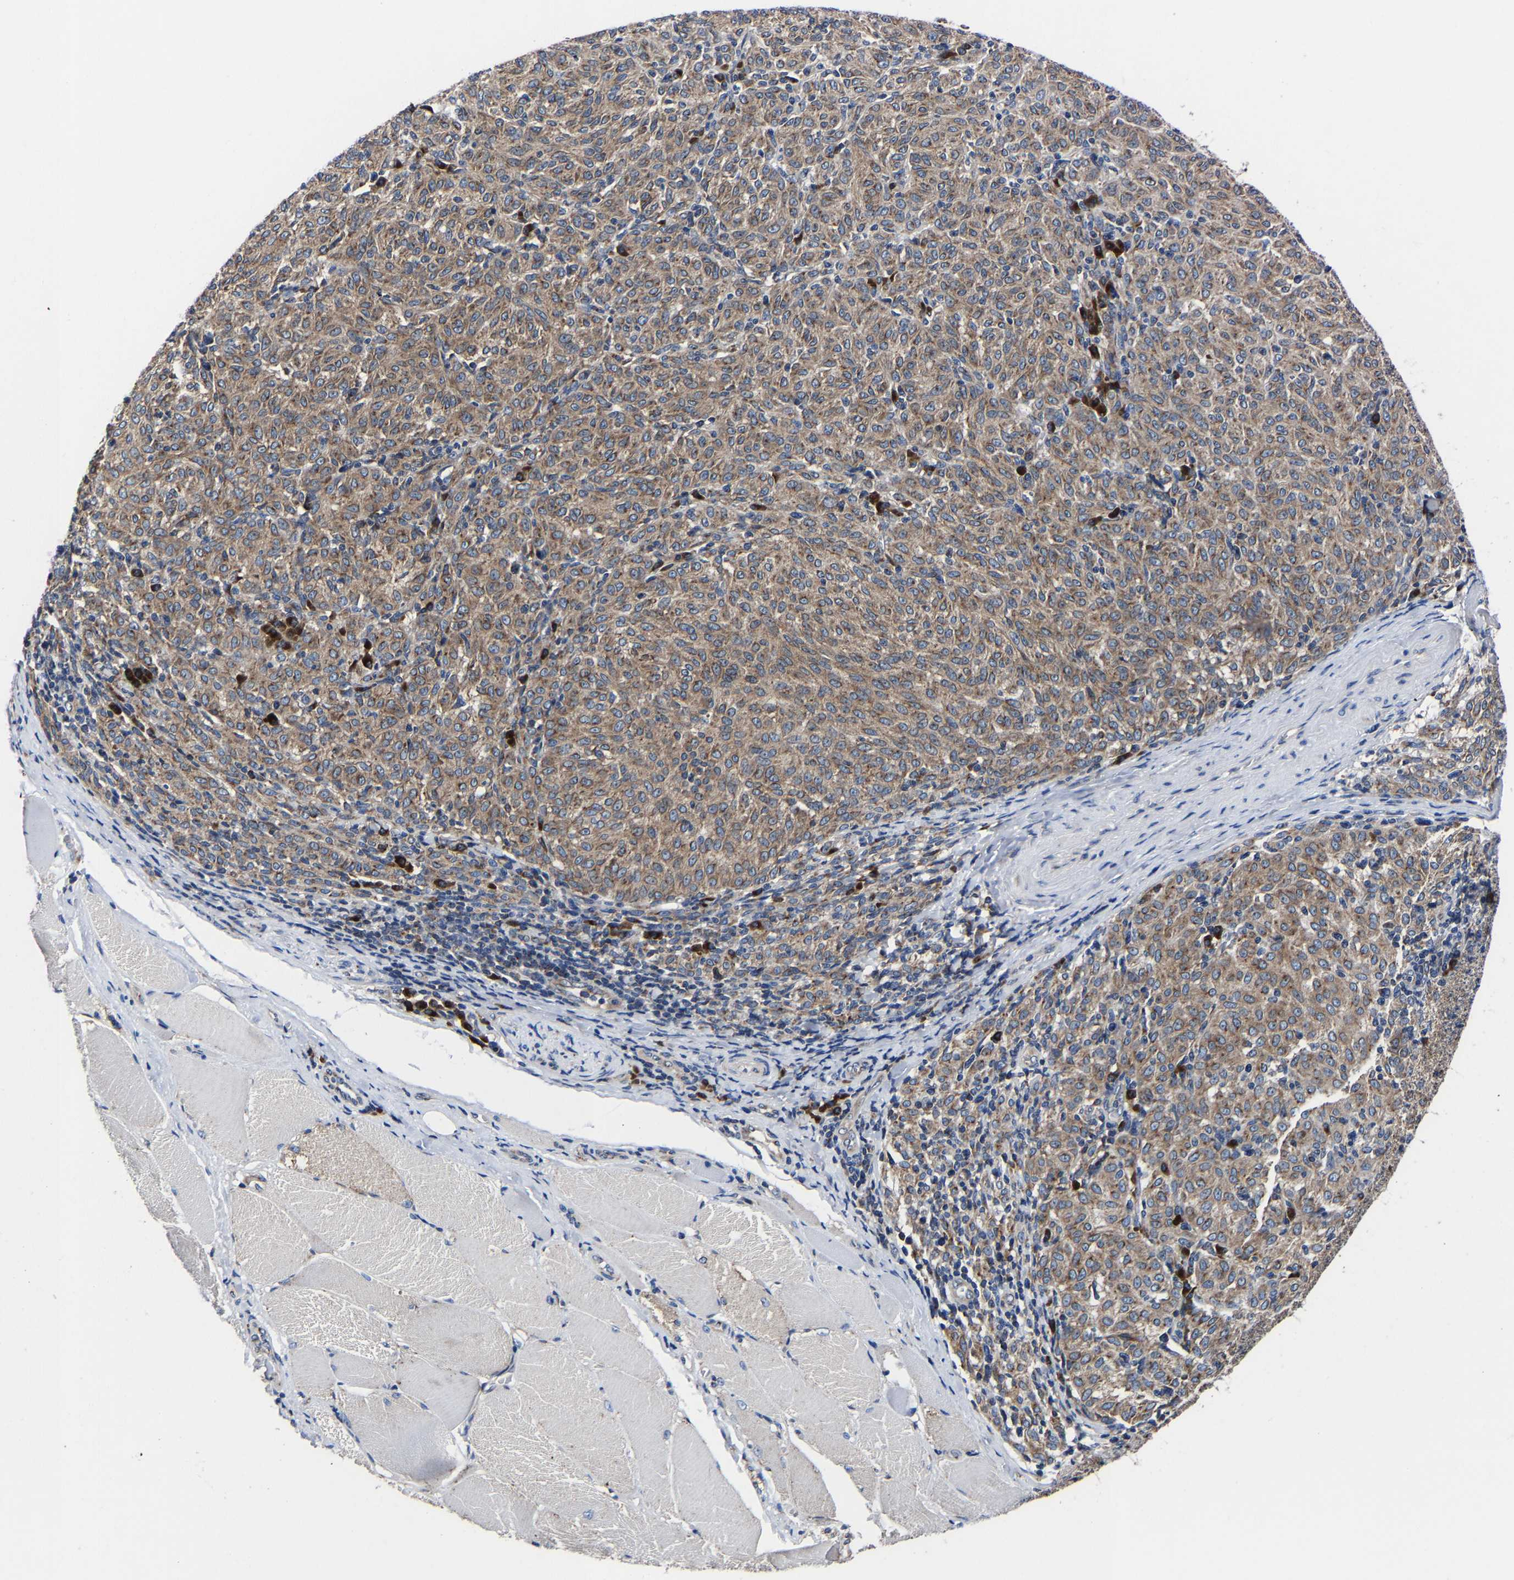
{"staining": {"intensity": "moderate", "quantity": ">75%", "location": "cytoplasmic/membranous"}, "tissue": "melanoma", "cell_type": "Tumor cells", "image_type": "cancer", "snomed": [{"axis": "morphology", "description": "Malignant melanoma, NOS"}, {"axis": "topography", "description": "Skin"}], "caption": "Malignant melanoma stained for a protein (brown) reveals moderate cytoplasmic/membranous positive staining in about >75% of tumor cells.", "gene": "EBAG9", "patient": {"sex": "female", "age": 72}}